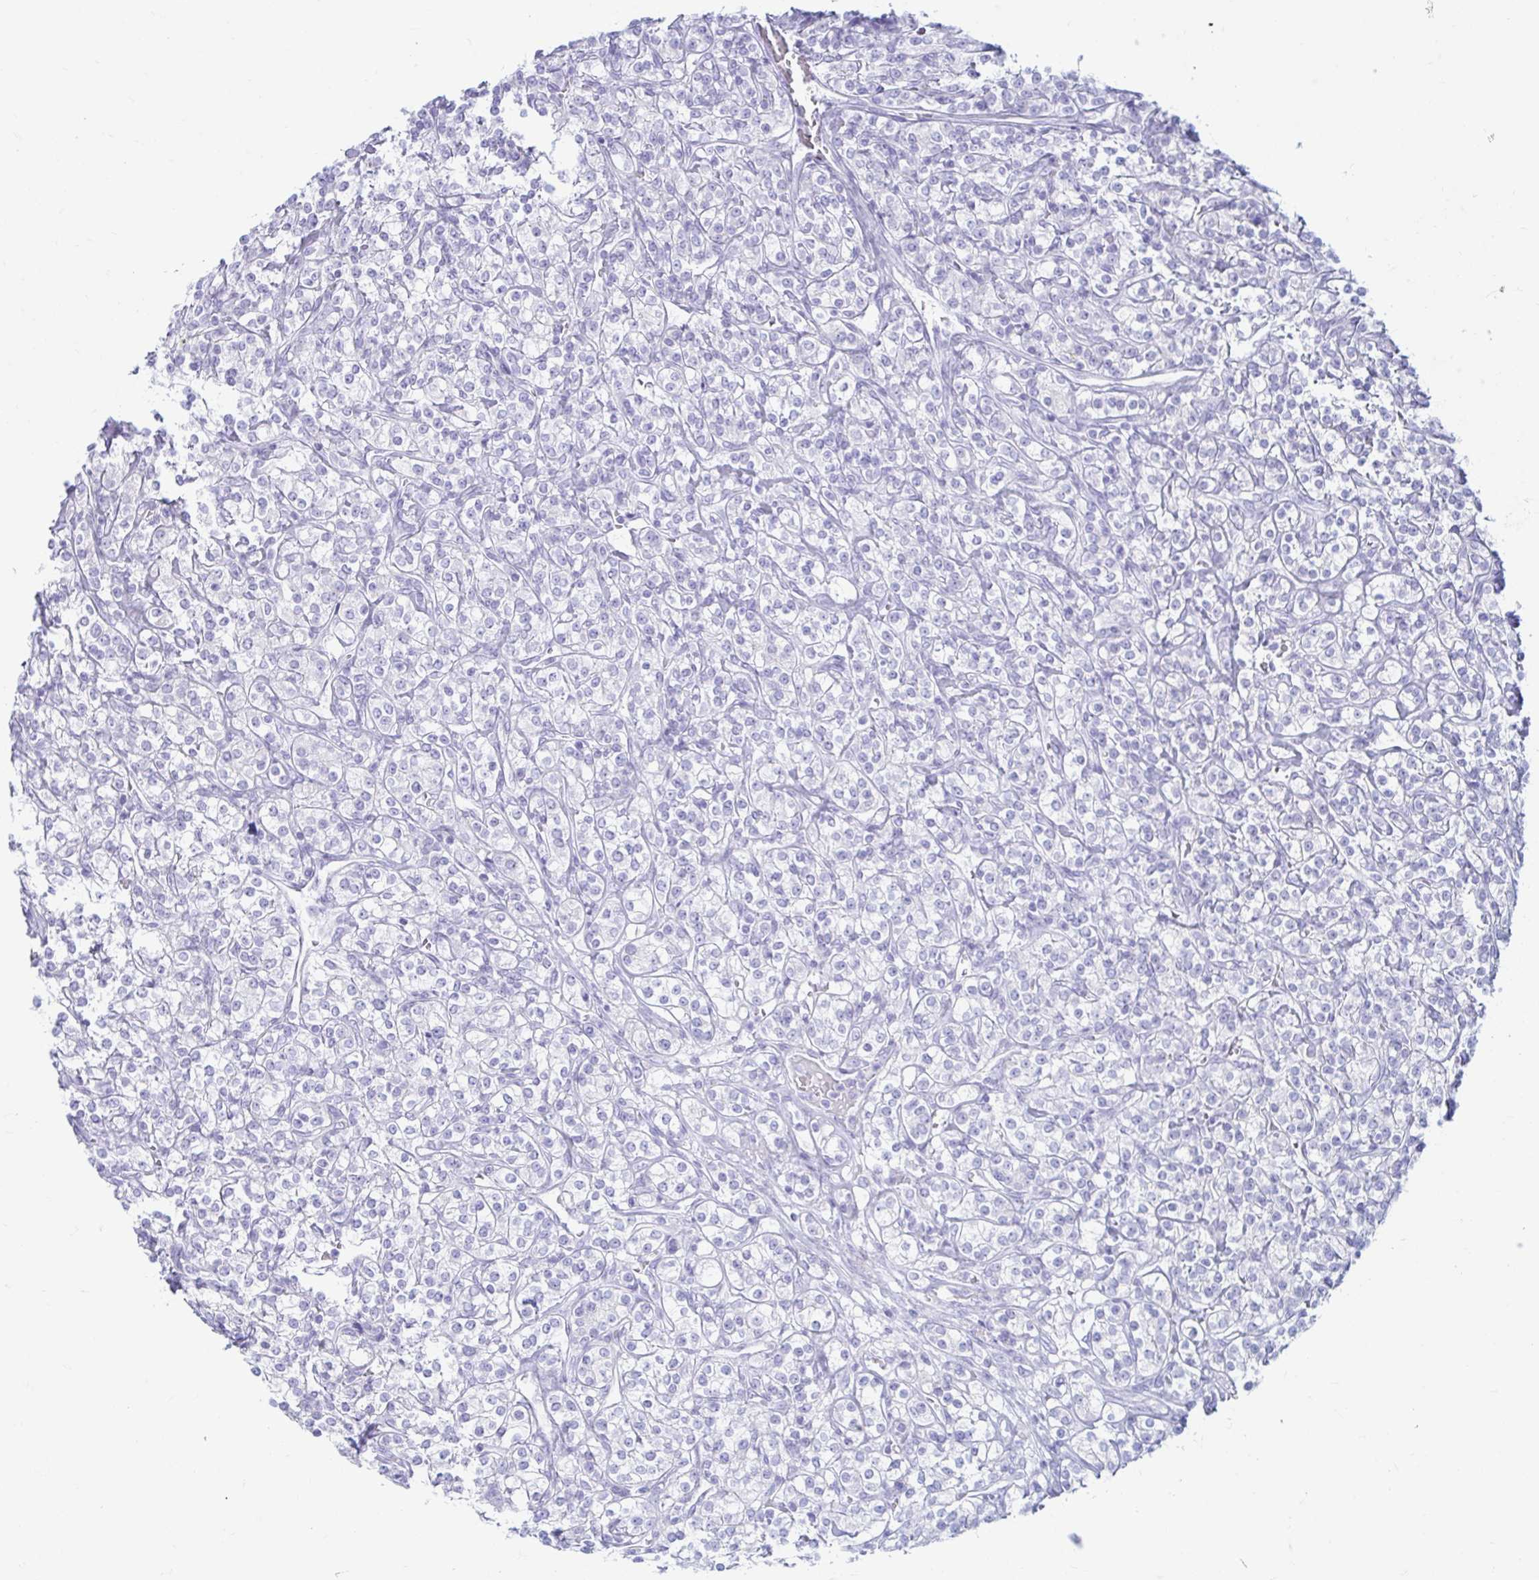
{"staining": {"intensity": "negative", "quantity": "none", "location": "none"}, "tissue": "renal cancer", "cell_type": "Tumor cells", "image_type": "cancer", "snomed": [{"axis": "morphology", "description": "Adenocarcinoma, NOS"}, {"axis": "topography", "description": "Kidney"}], "caption": "Tumor cells are negative for protein expression in human renal cancer (adenocarcinoma).", "gene": "ERICH6", "patient": {"sex": "male", "age": 77}}